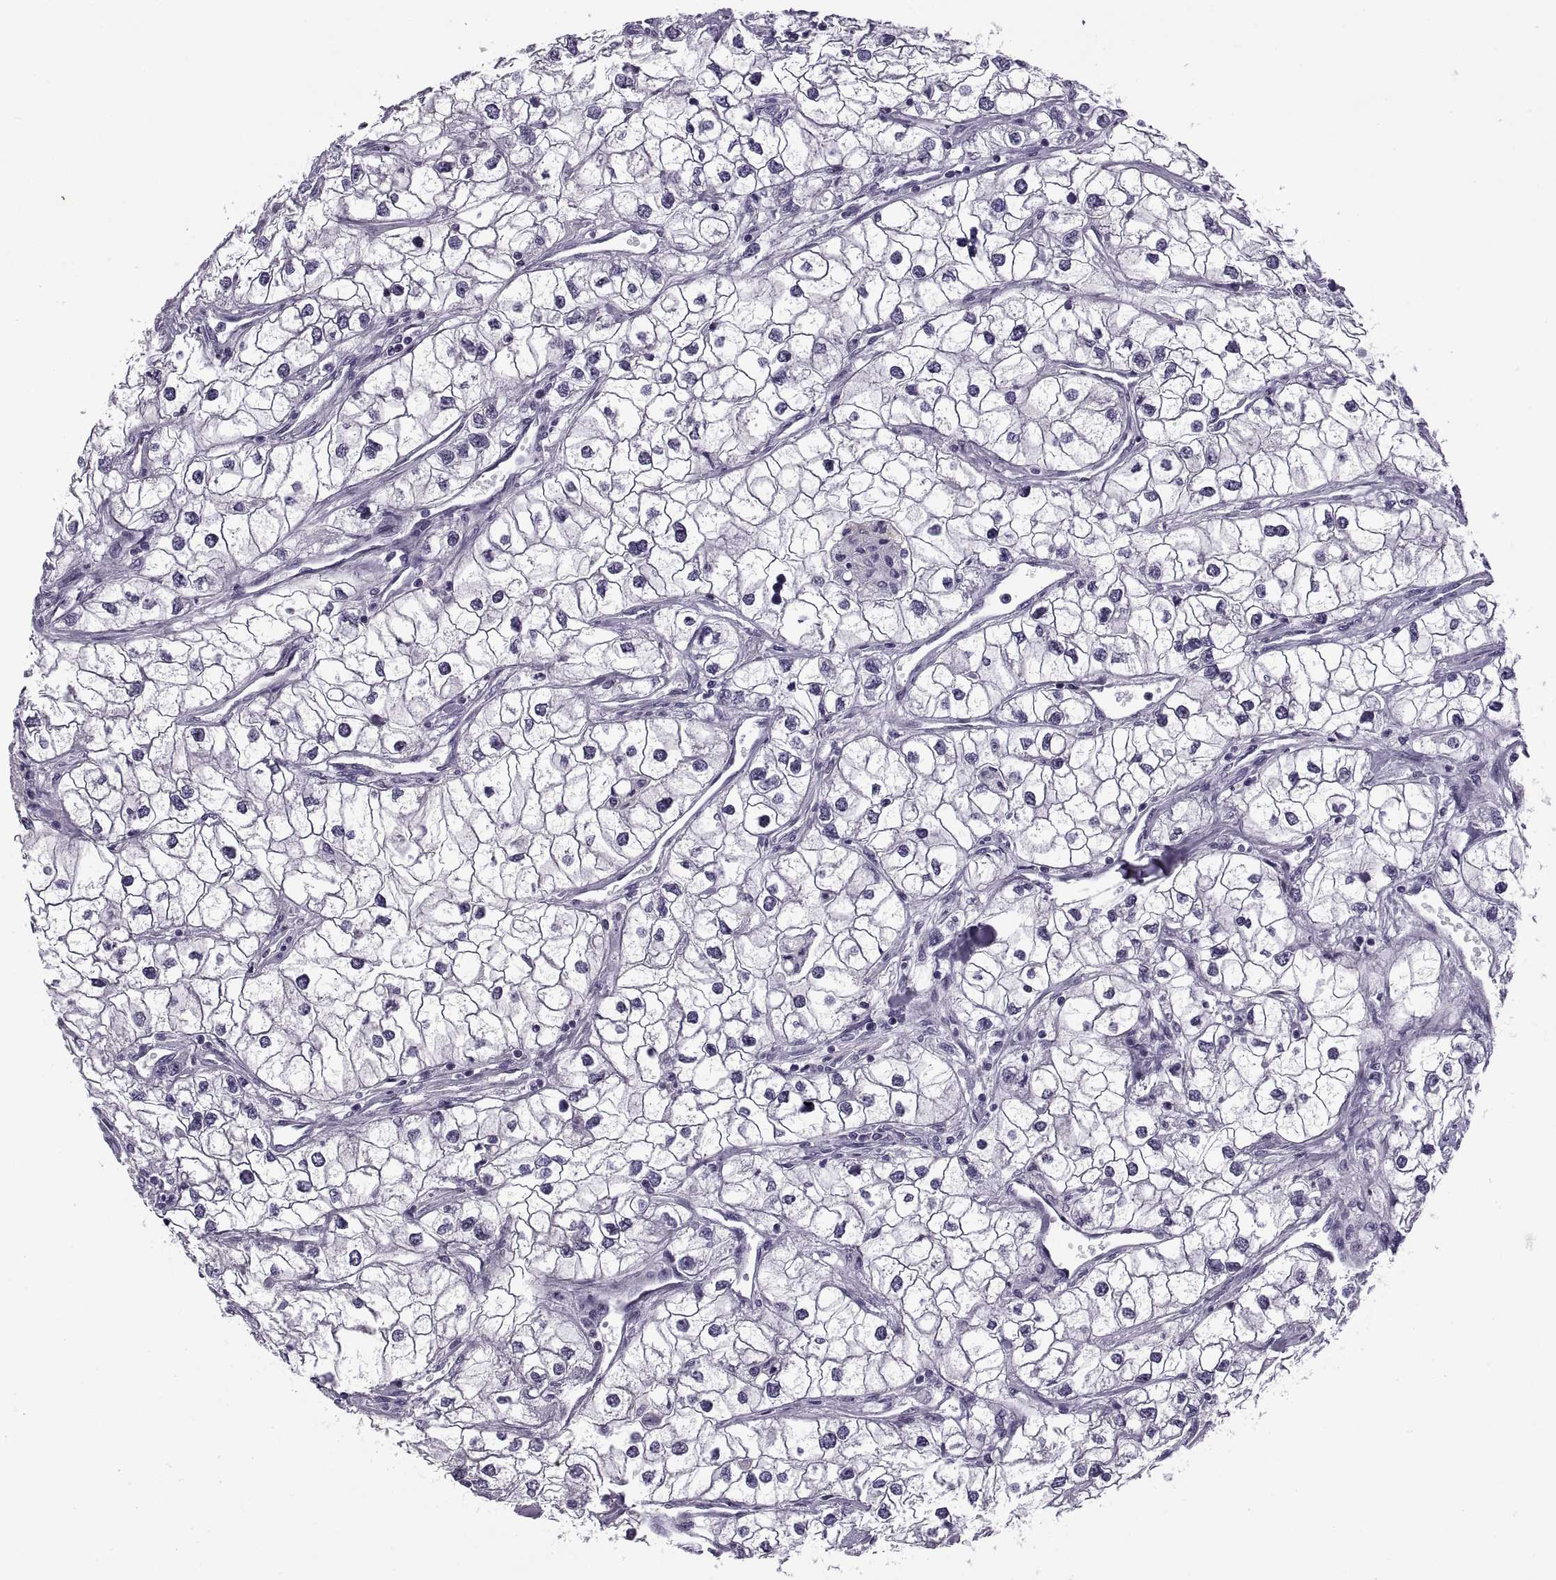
{"staining": {"intensity": "negative", "quantity": "none", "location": "none"}, "tissue": "renal cancer", "cell_type": "Tumor cells", "image_type": "cancer", "snomed": [{"axis": "morphology", "description": "Adenocarcinoma, NOS"}, {"axis": "topography", "description": "Kidney"}], "caption": "Tumor cells are negative for protein expression in human renal cancer.", "gene": "TBC1D3G", "patient": {"sex": "male", "age": 59}}